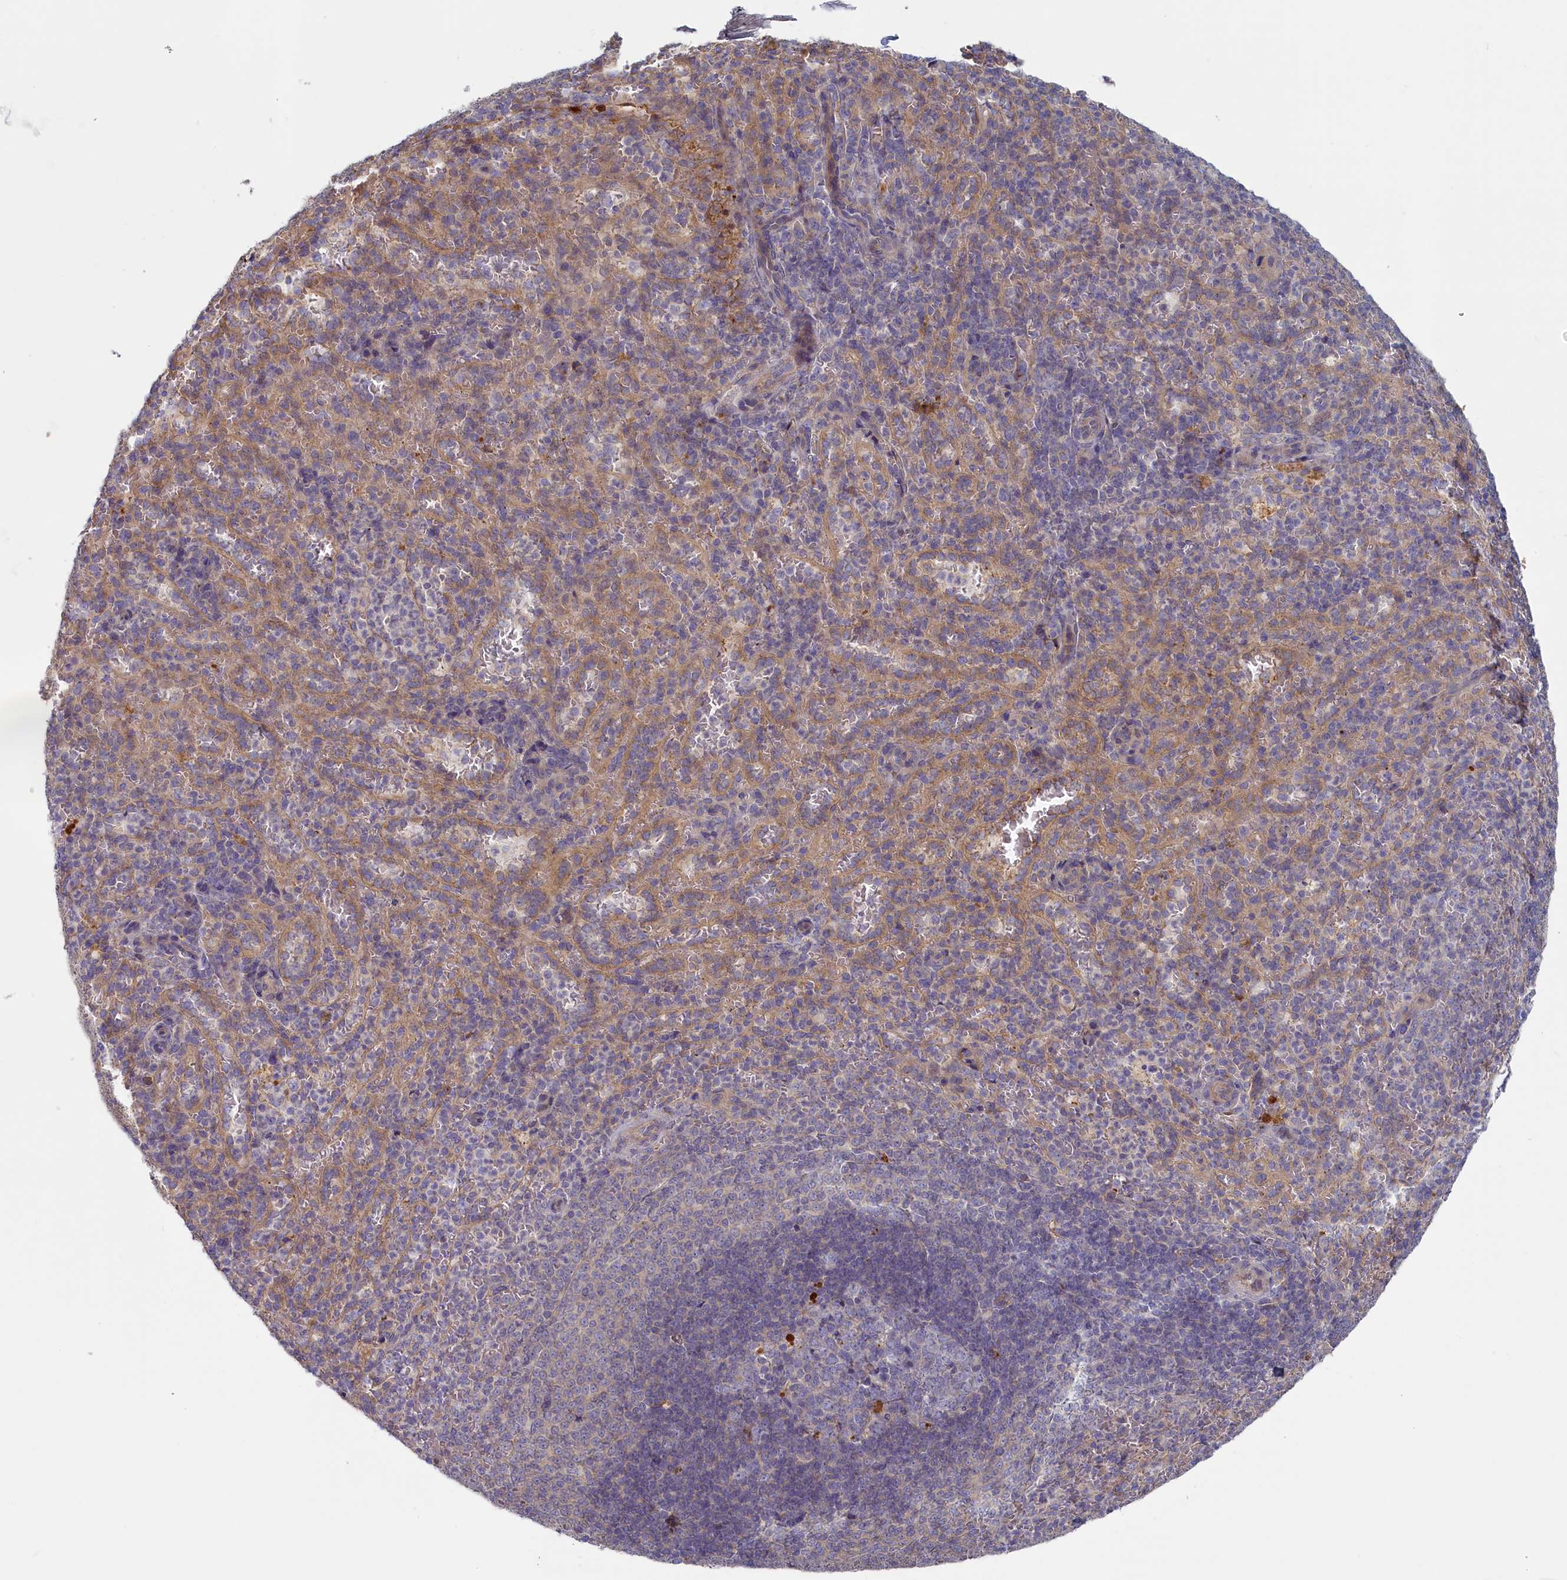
{"staining": {"intensity": "negative", "quantity": "none", "location": "none"}, "tissue": "spleen", "cell_type": "Cells in red pulp", "image_type": "normal", "snomed": [{"axis": "morphology", "description": "Normal tissue, NOS"}, {"axis": "topography", "description": "Spleen"}], "caption": "An image of human spleen is negative for staining in cells in red pulp. The staining was performed using DAB to visualize the protein expression in brown, while the nuclei were stained in blue with hematoxylin (Magnification: 20x).", "gene": "STX16", "patient": {"sex": "female", "age": 21}}